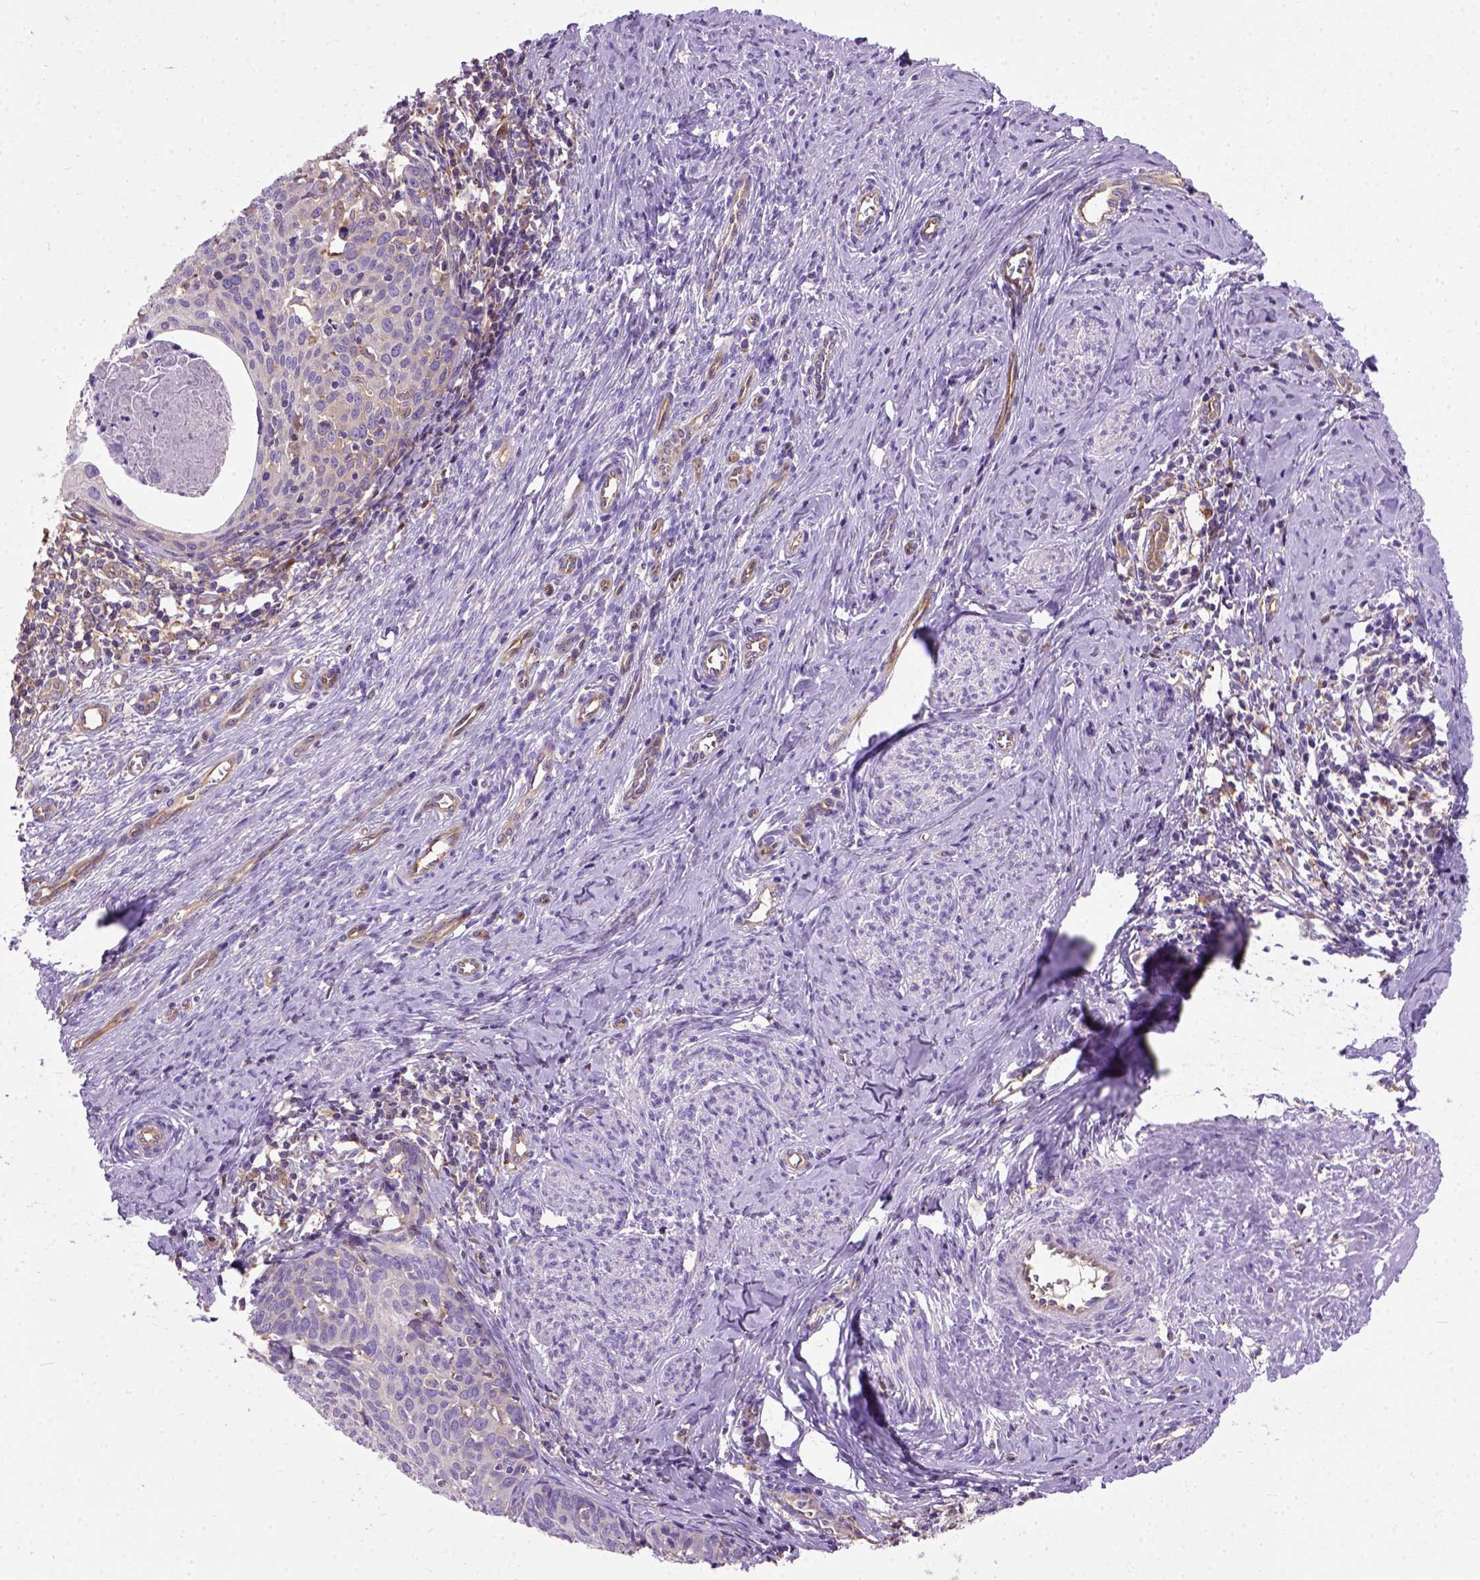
{"staining": {"intensity": "negative", "quantity": "none", "location": "none"}, "tissue": "cervical cancer", "cell_type": "Tumor cells", "image_type": "cancer", "snomed": [{"axis": "morphology", "description": "Squamous cell carcinoma, NOS"}, {"axis": "topography", "description": "Cervix"}], "caption": "Immunohistochemical staining of human squamous cell carcinoma (cervical) demonstrates no significant positivity in tumor cells.", "gene": "SEMA4F", "patient": {"sex": "female", "age": 62}}